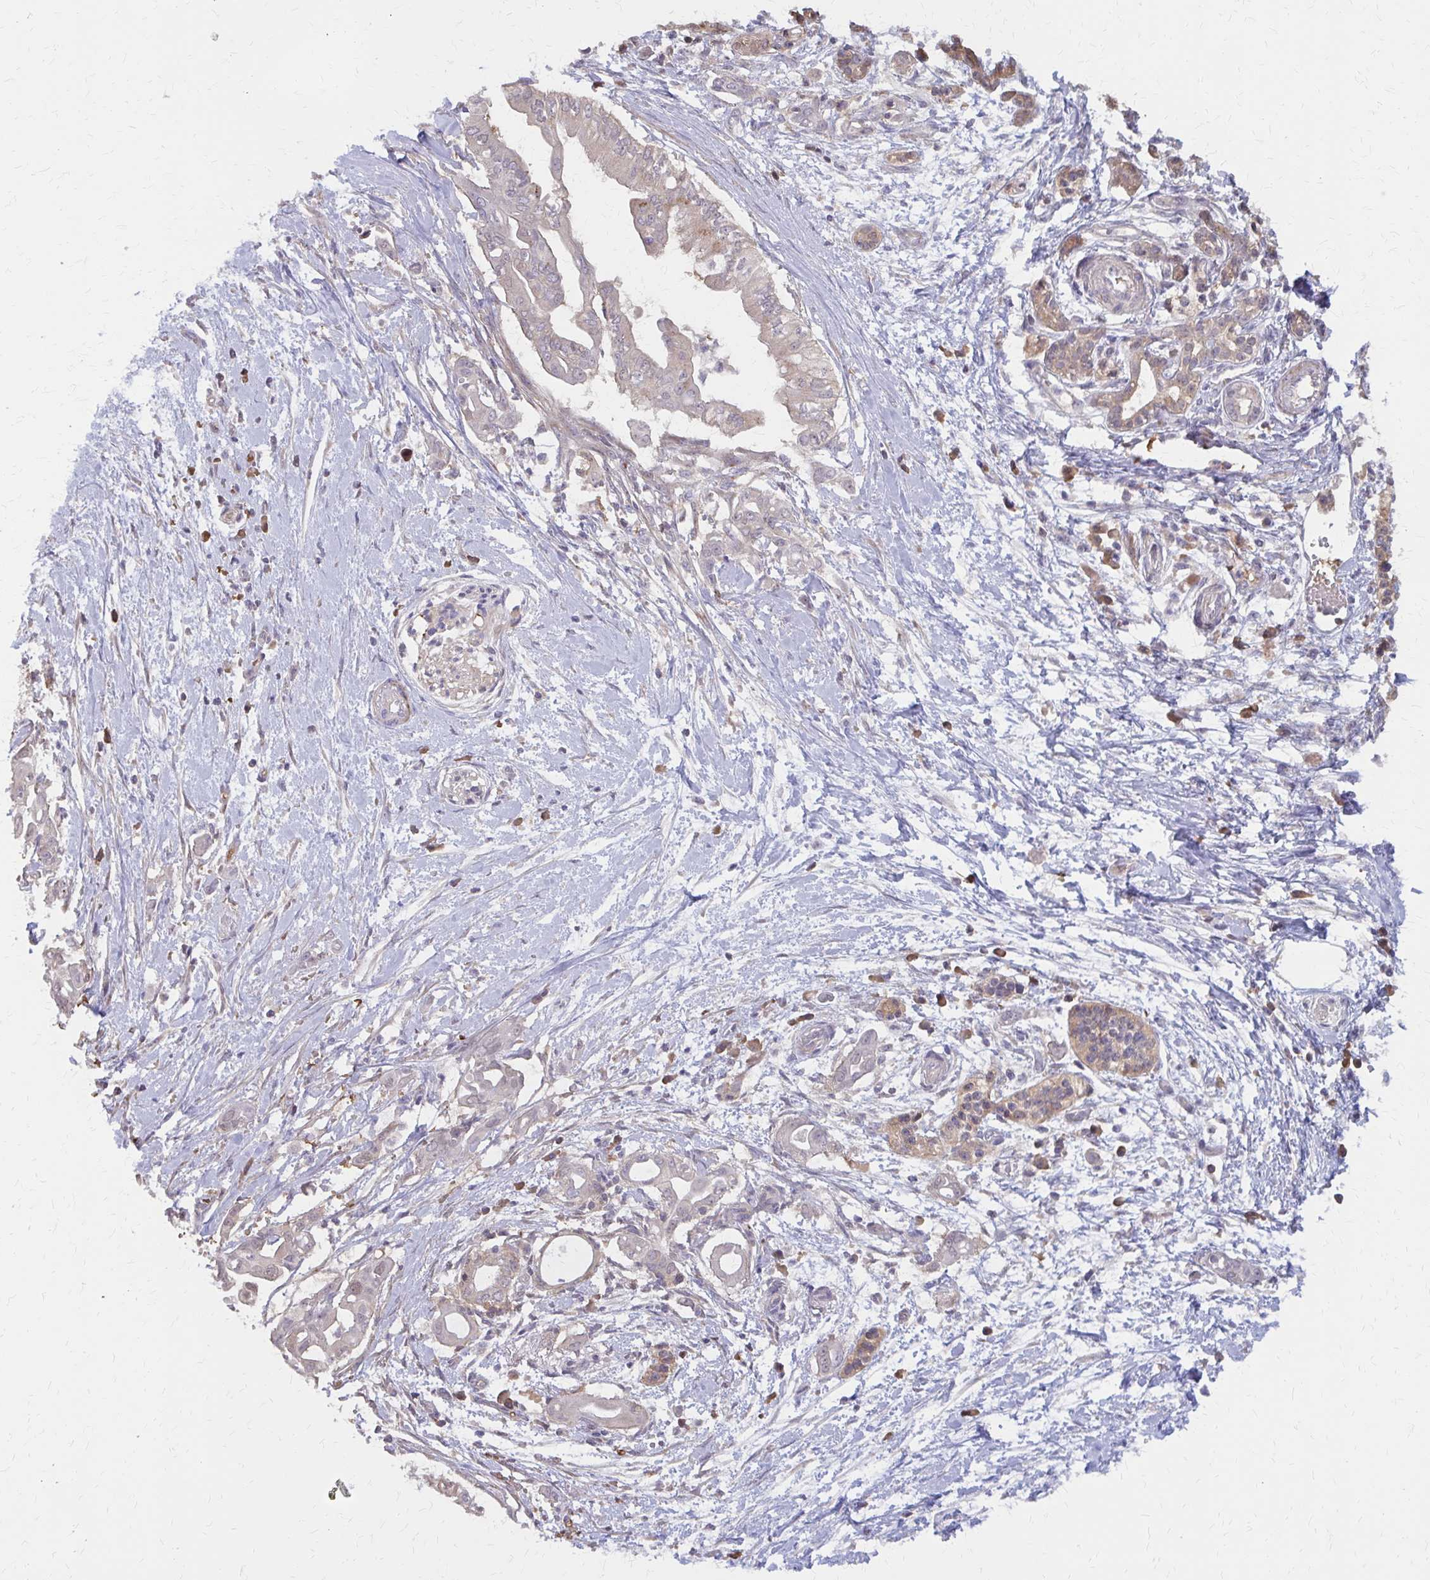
{"staining": {"intensity": "weak", "quantity": "<25%", "location": "cytoplasmic/membranous"}, "tissue": "pancreatic cancer", "cell_type": "Tumor cells", "image_type": "cancer", "snomed": [{"axis": "morphology", "description": "Adenocarcinoma, NOS"}, {"axis": "topography", "description": "Pancreas"}], "caption": "The histopathology image reveals no significant expression in tumor cells of pancreatic cancer.", "gene": "IFI44L", "patient": {"sex": "male", "age": 71}}